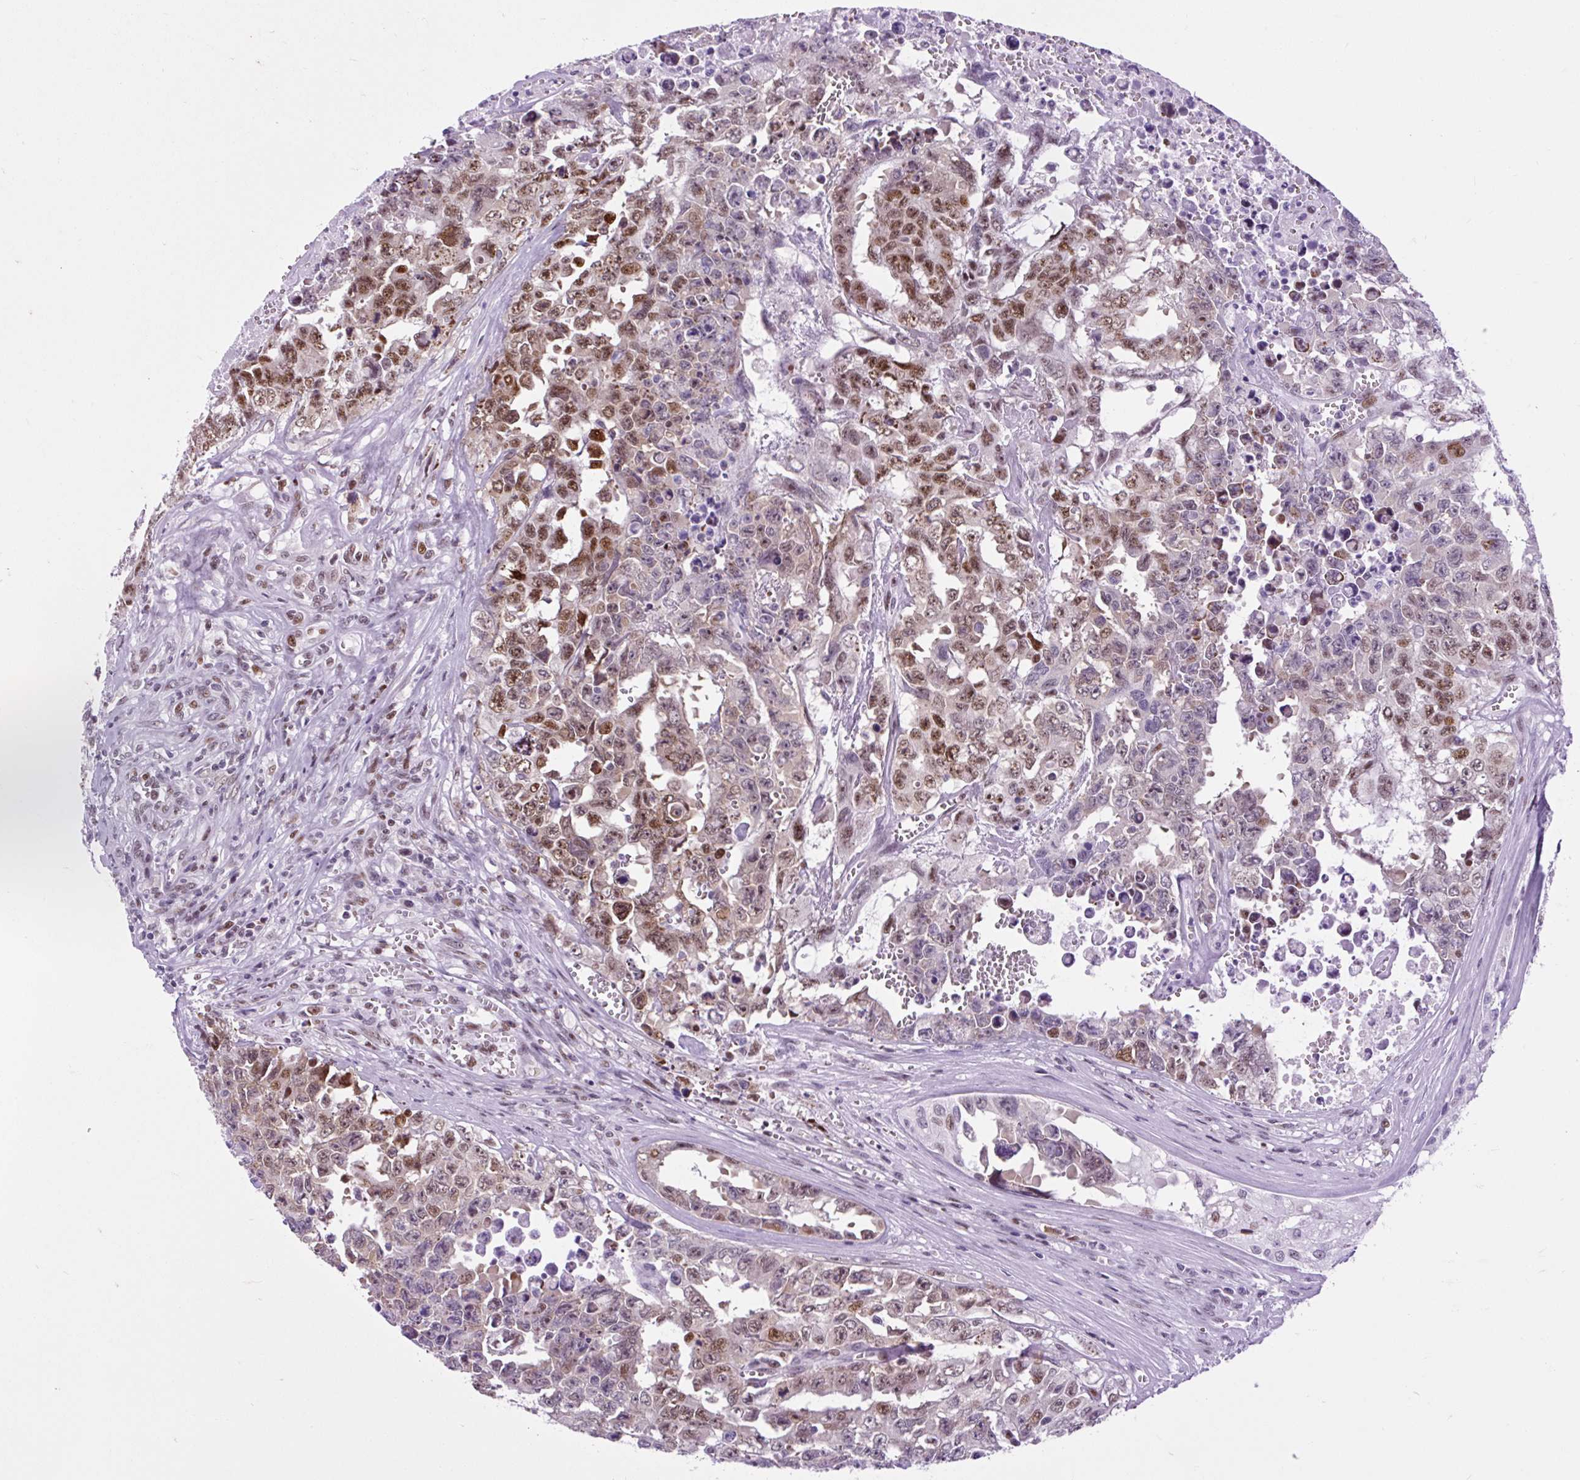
{"staining": {"intensity": "moderate", "quantity": ">75%", "location": "nuclear"}, "tissue": "testis cancer", "cell_type": "Tumor cells", "image_type": "cancer", "snomed": [{"axis": "morphology", "description": "Carcinoma, Embryonal, NOS"}, {"axis": "topography", "description": "Testis"}], "caption": "Embryonal carcinoma (testis) stained for a protein demonstrates moderate nuclear positivity in tumor cells.", "gene": "CLK2", "patient": {"sex": "male", "age": 24}}